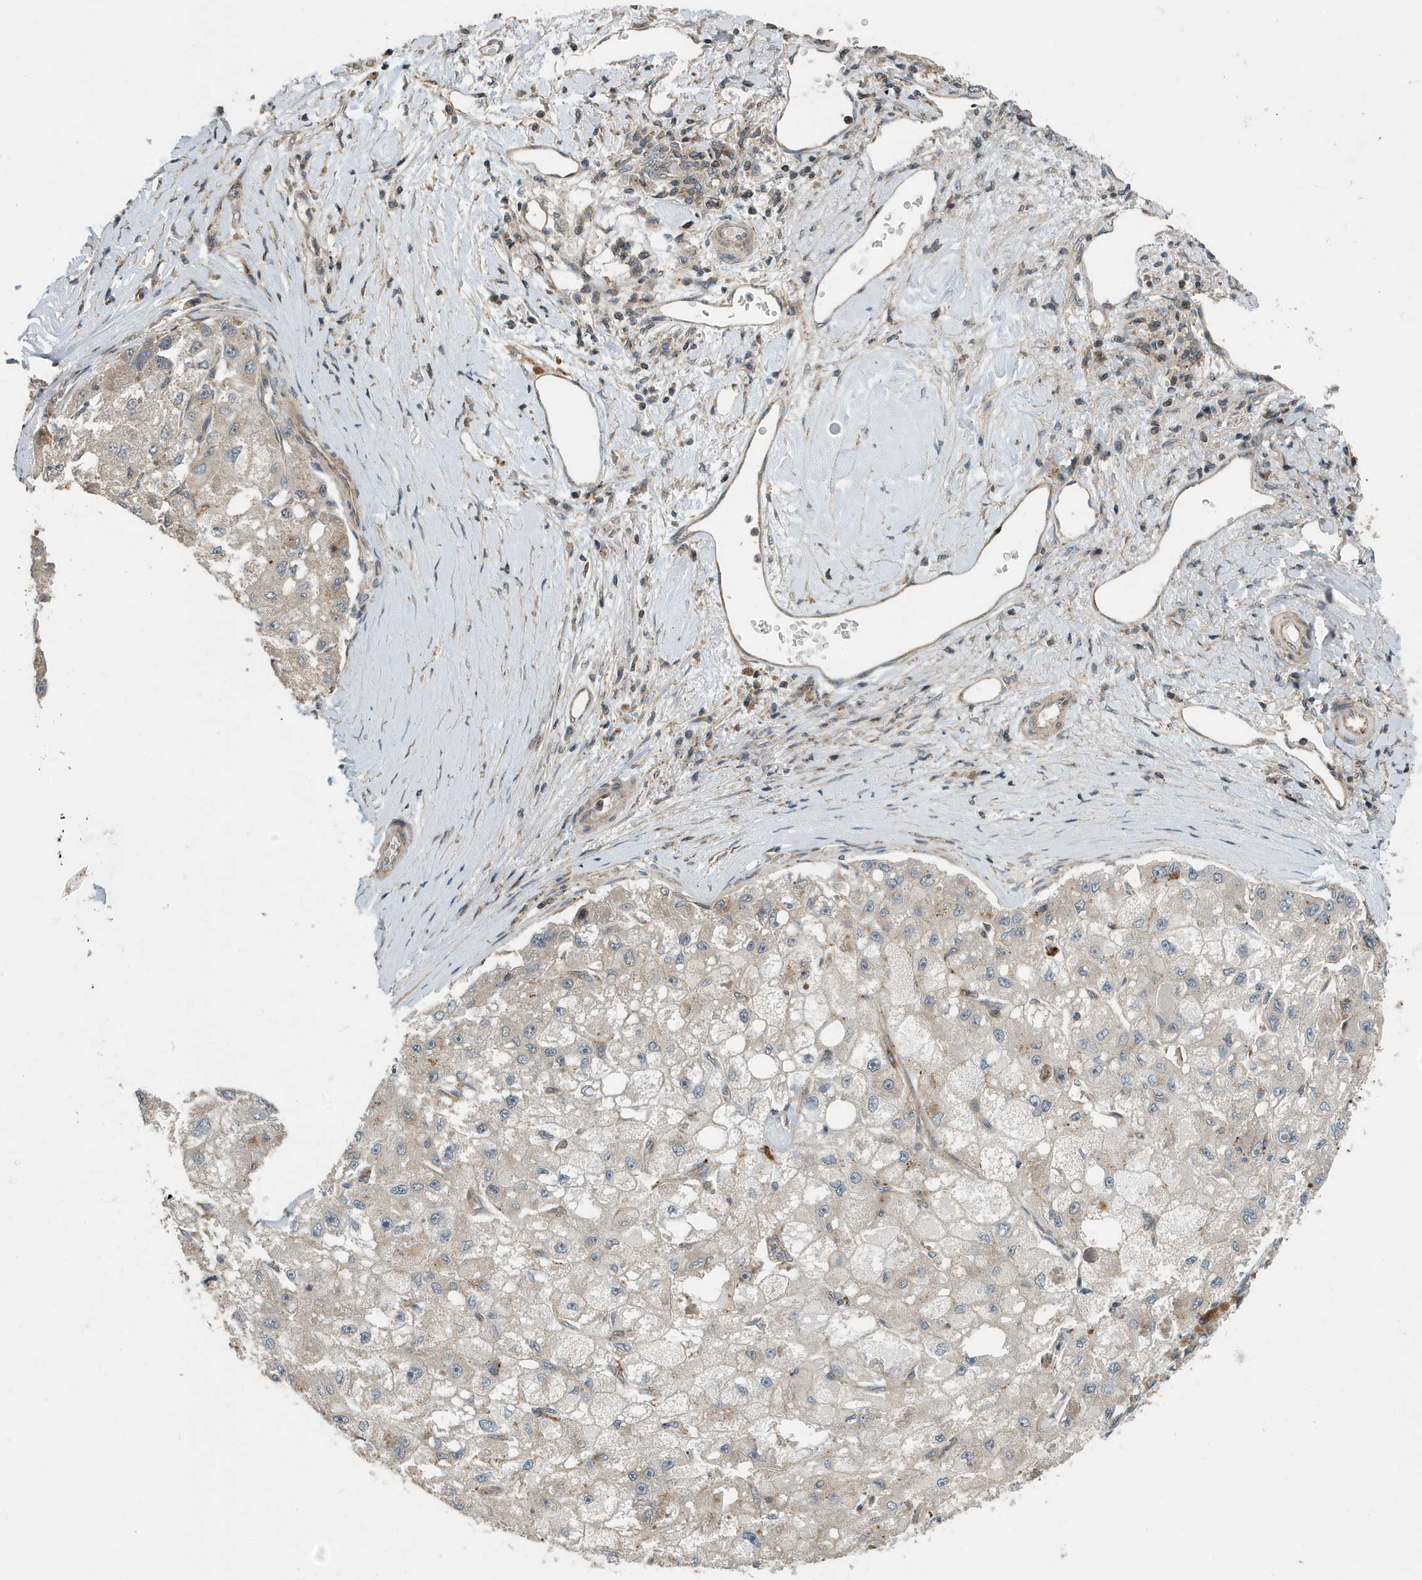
{"staining": {"intensity": "negative", "quantity": "none", "location": "none"}, "tissue": "liver cancer", "cell_type": "Tumor cells", "image_type": "cancer", "snomed": [{"axis": "morphology", "description": "Carcinoma, Hepatocellular, NOS"}, {"axis": "topography", "description": "Liver"}], "caption": "Immunohistochemistry (IHC) histopathology image of human liver hepatocellular carcinoma stained for a protein (brown), which shows no expression in tumor cells.", "gene": "KIF15", "patient": {"sex": "male", "age": 80}}